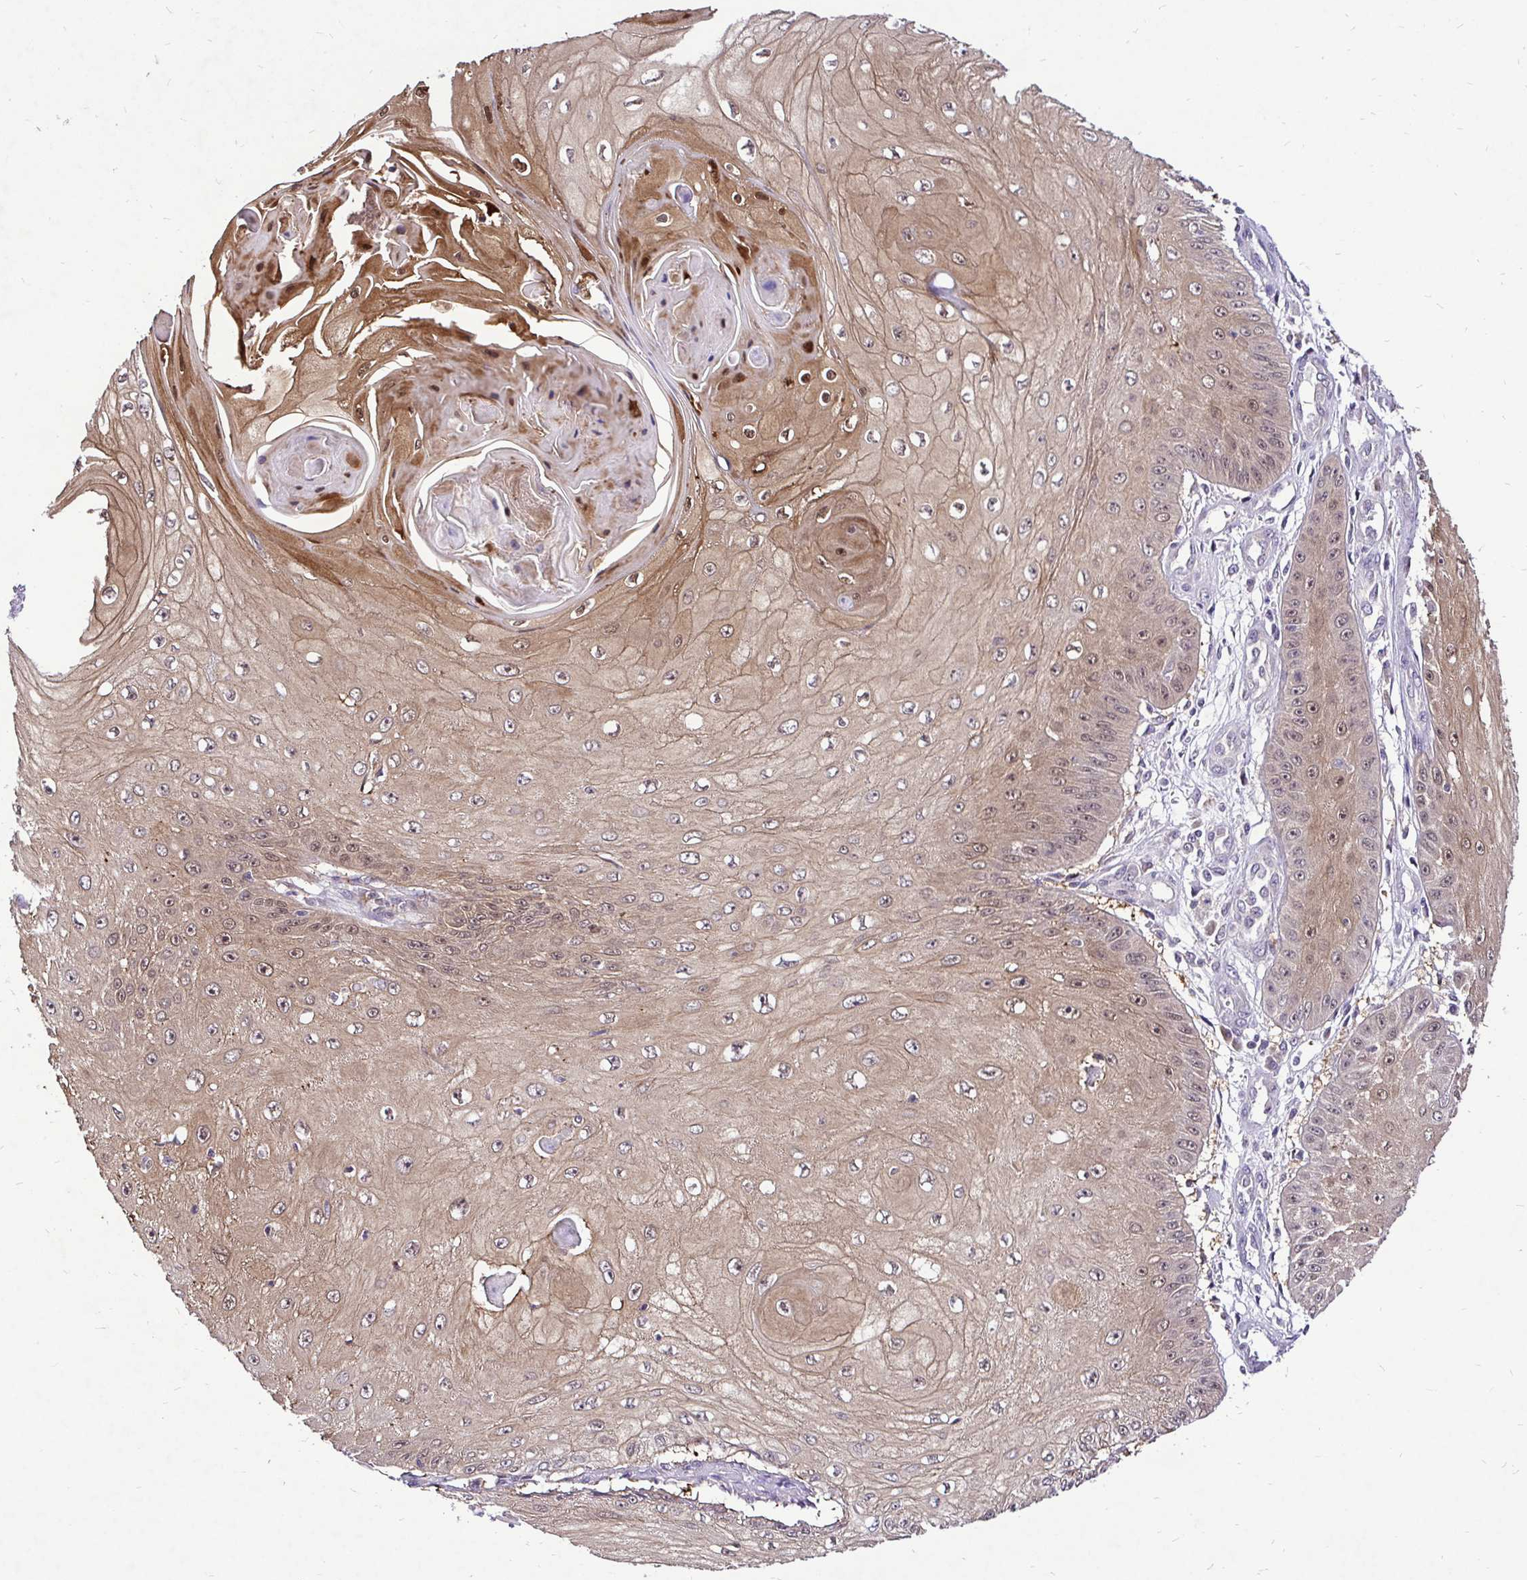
{"staining": {"intensity": "moderate", "quantity": ">75%", "location": "cytoplasmic/membranous,nuclear"}, "tissue": "skin cancer", "cell_type": "Tumor cells", "image_type": "cancer", "snomed": [{"axis": "morphology", "description": "Squamous cell carcinoma, NOS"}, {"axis": "topography", "description": "Skin"}], "caption": "An IHC photomicrograph of neoplastic tissue is shown. Protein staining in brown labels moderate cytoplasmic/membranous and nuclear positivity in skin cancer (squamous cell carcinoma) within tumor cells. (IHC, brightfield microscopy, high magnification).", "gene": "UBE2M", "patient": {"sex": "male", "age": 70}}